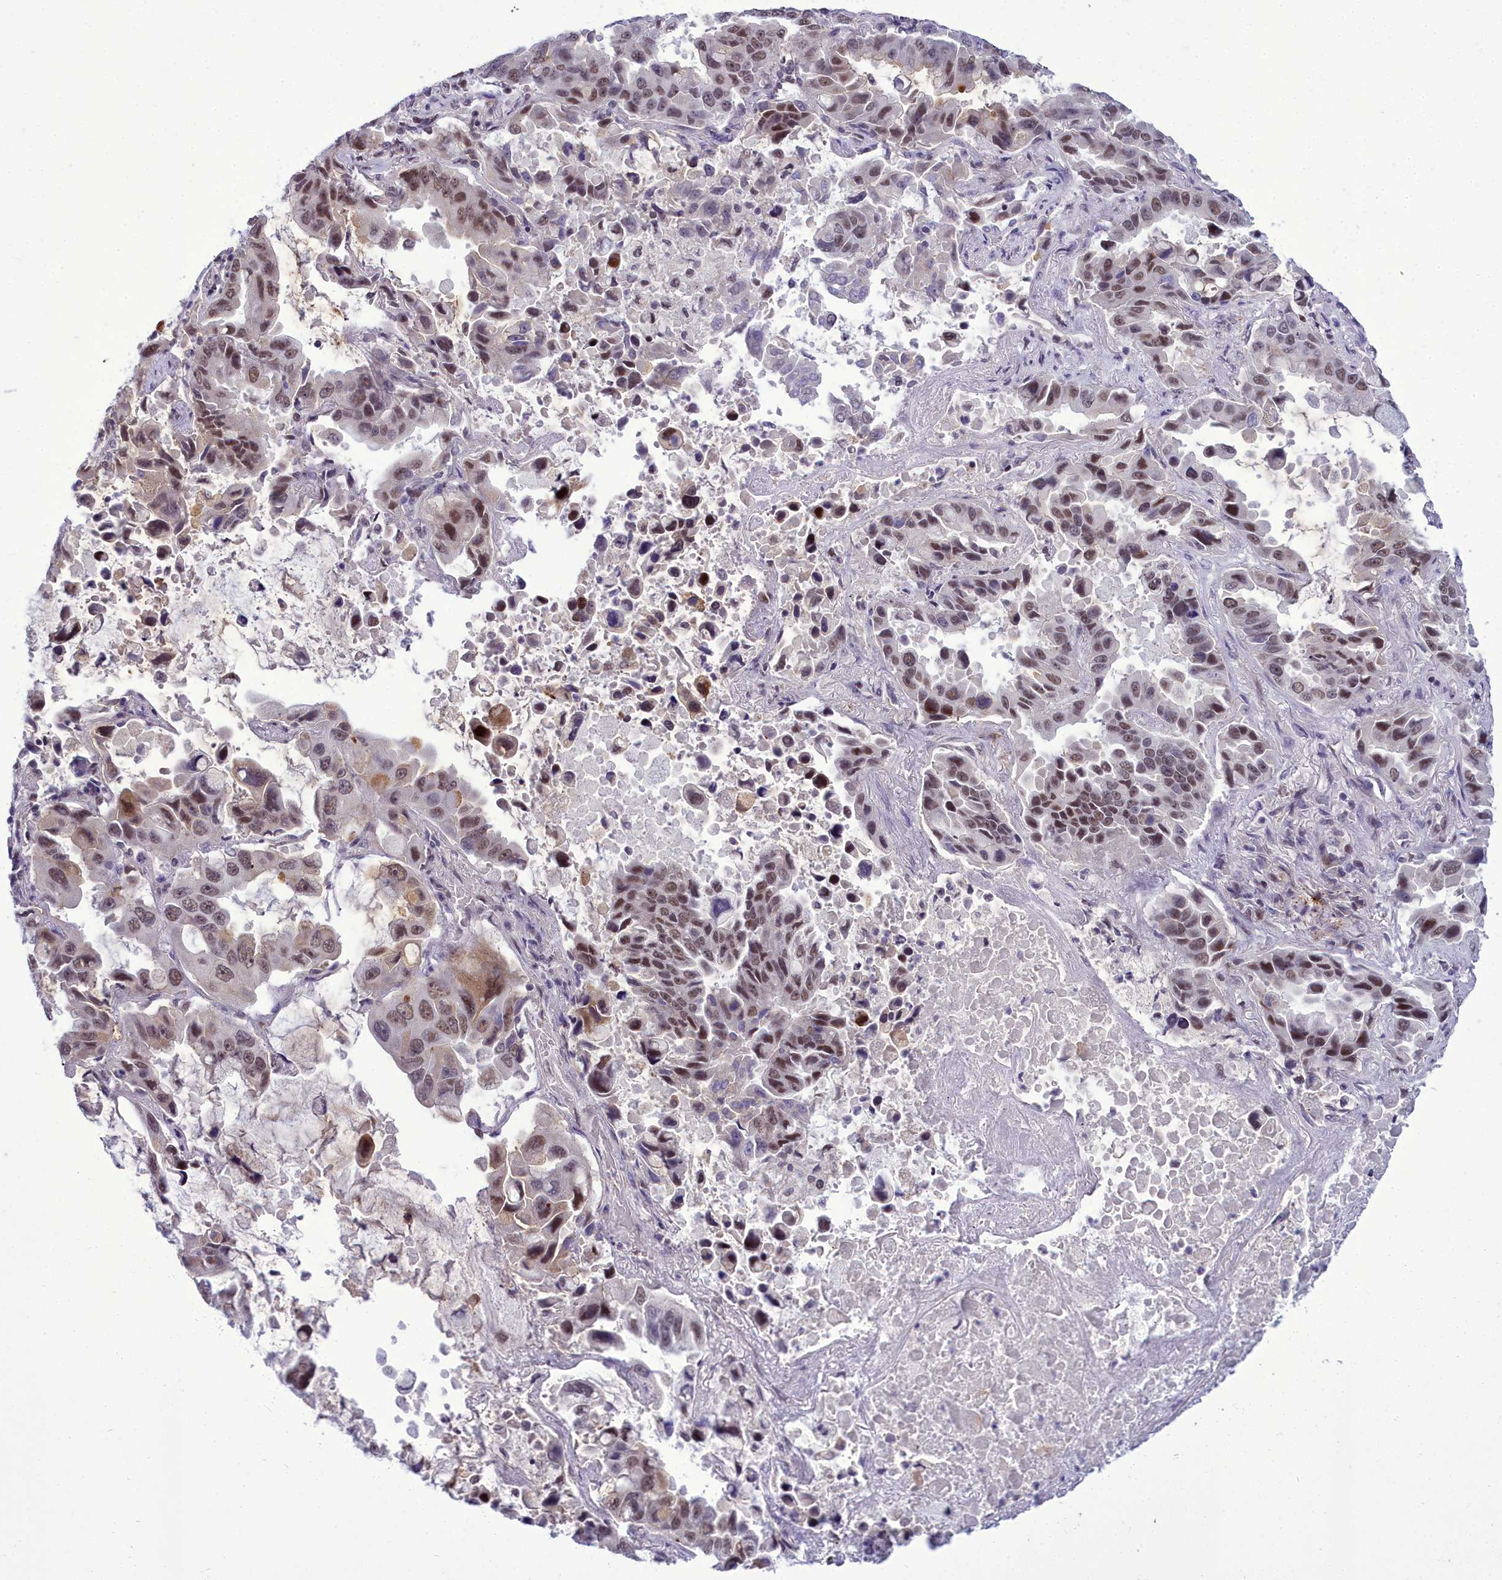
{"staining": {"intensity": "moderate", "quantity": "25%-75%", "location": "nuclear"}, "tissue": "lung cancer", "cell_type": "Tumor cells", "image_type": "cancer", "snomed": [{"axis": "morphology", "description": "Adenocarcinoma, NOS"}, {"axis": "topography", "description": "Lung"}], "caption": "Lung cancer (adenocarcinoma) was stained to show a protein in brown. There is medium levels of moderate nuclear positivity in about 25%-75% of tumor cells.", "gene": "CEACAM19", "patient": {"sex": "male", "age": 64}}